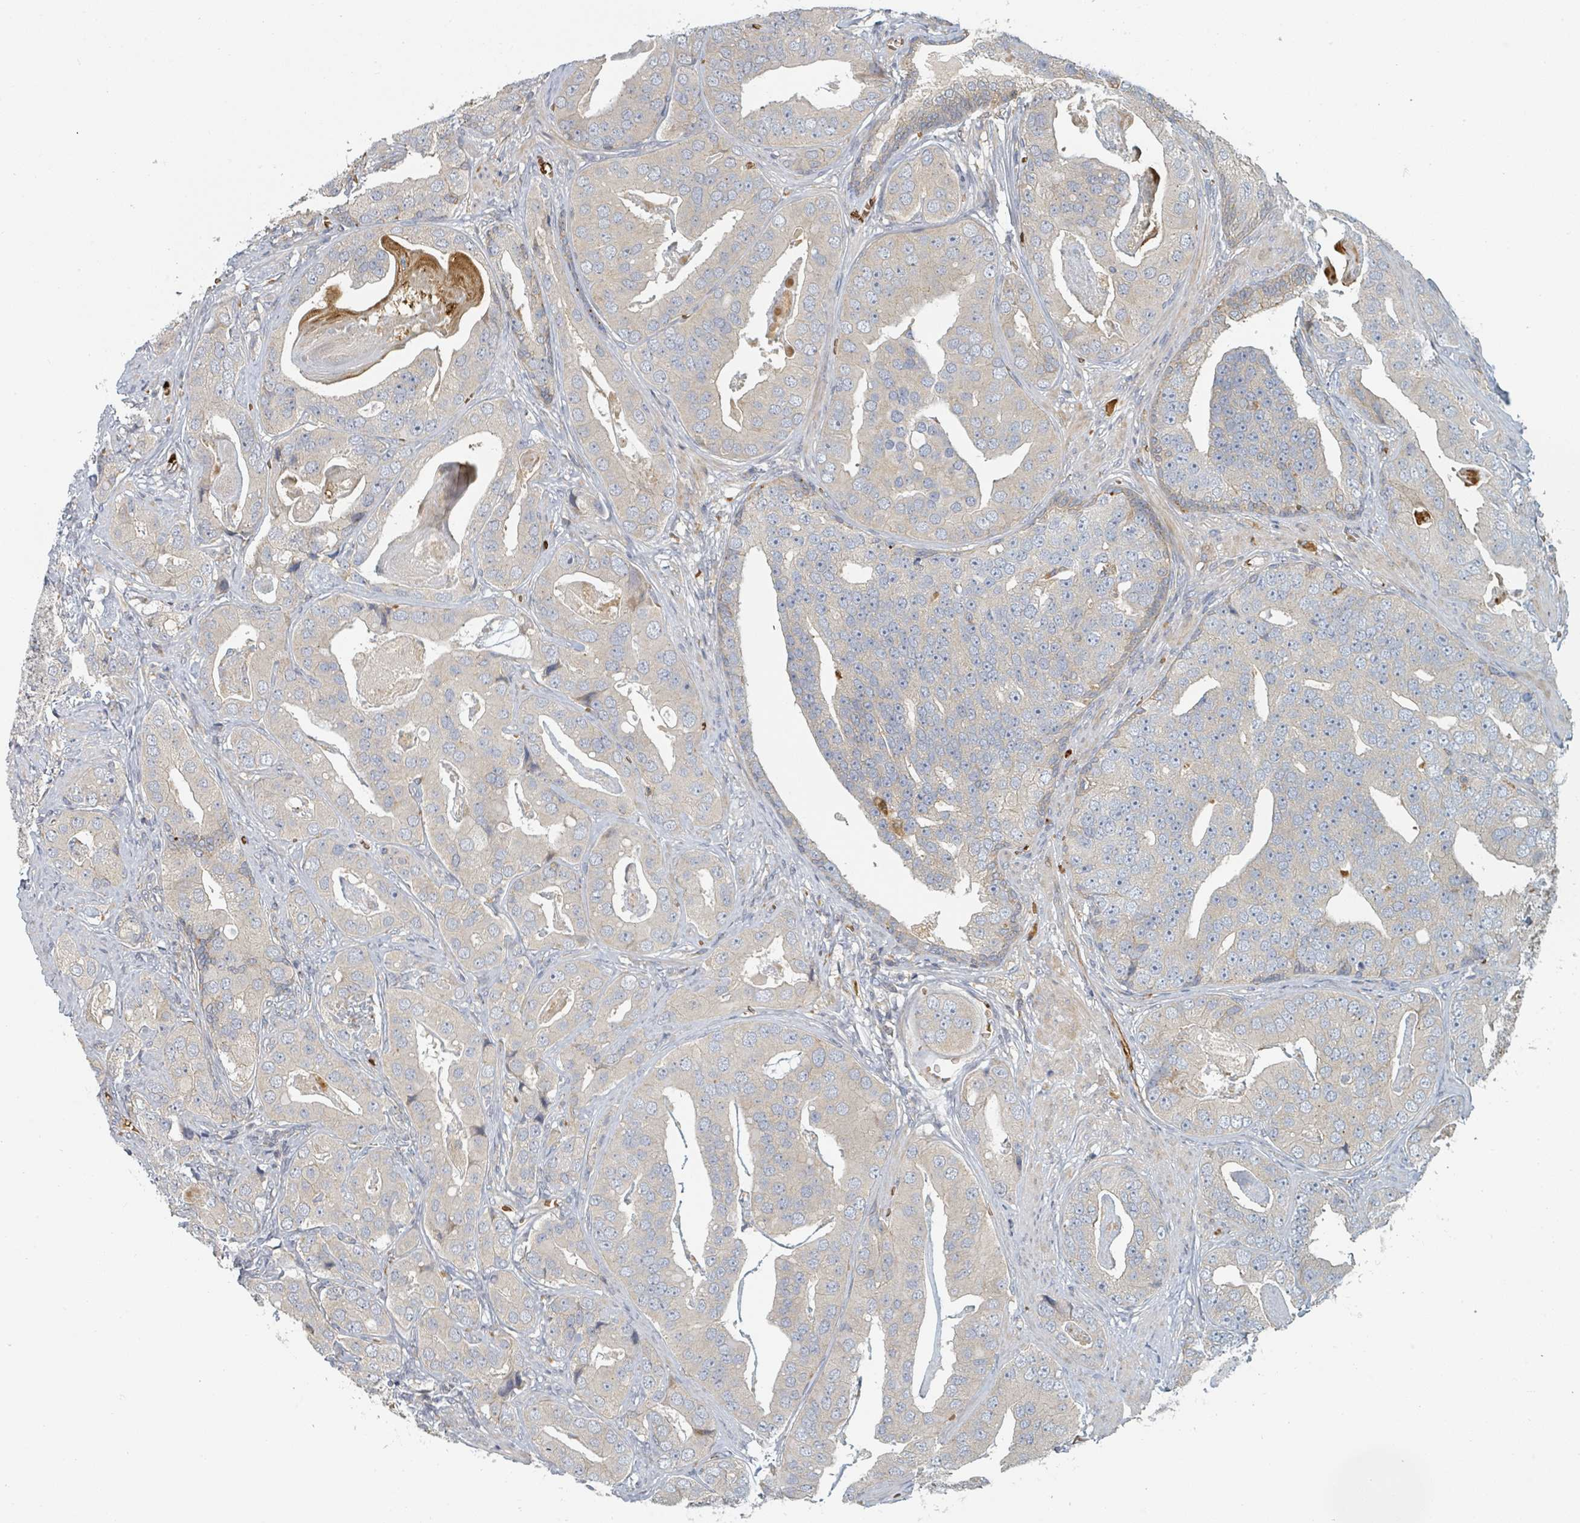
{"staining": {"intensity": "negative", "quantity": "none", "location": "none"}, "tissue": "prostate cancer", "cell_type": "Tumor cells", "image_type": "cancer", "snomed": [{"axis": "morphology", "description": "Adenocarcinoma, High grade"}, {"axis": "topography", "description": "Prostate"}], "caption": "High magnification brightfield microscopy of prostate high-grade adenocarcinoma stained with DAB (brown) and counterstained with hematoxylin (blue): tumor cells show no significant positivity.", "gene": "TRPC4AP", "patient": {"sex": "male", "age": 71}}